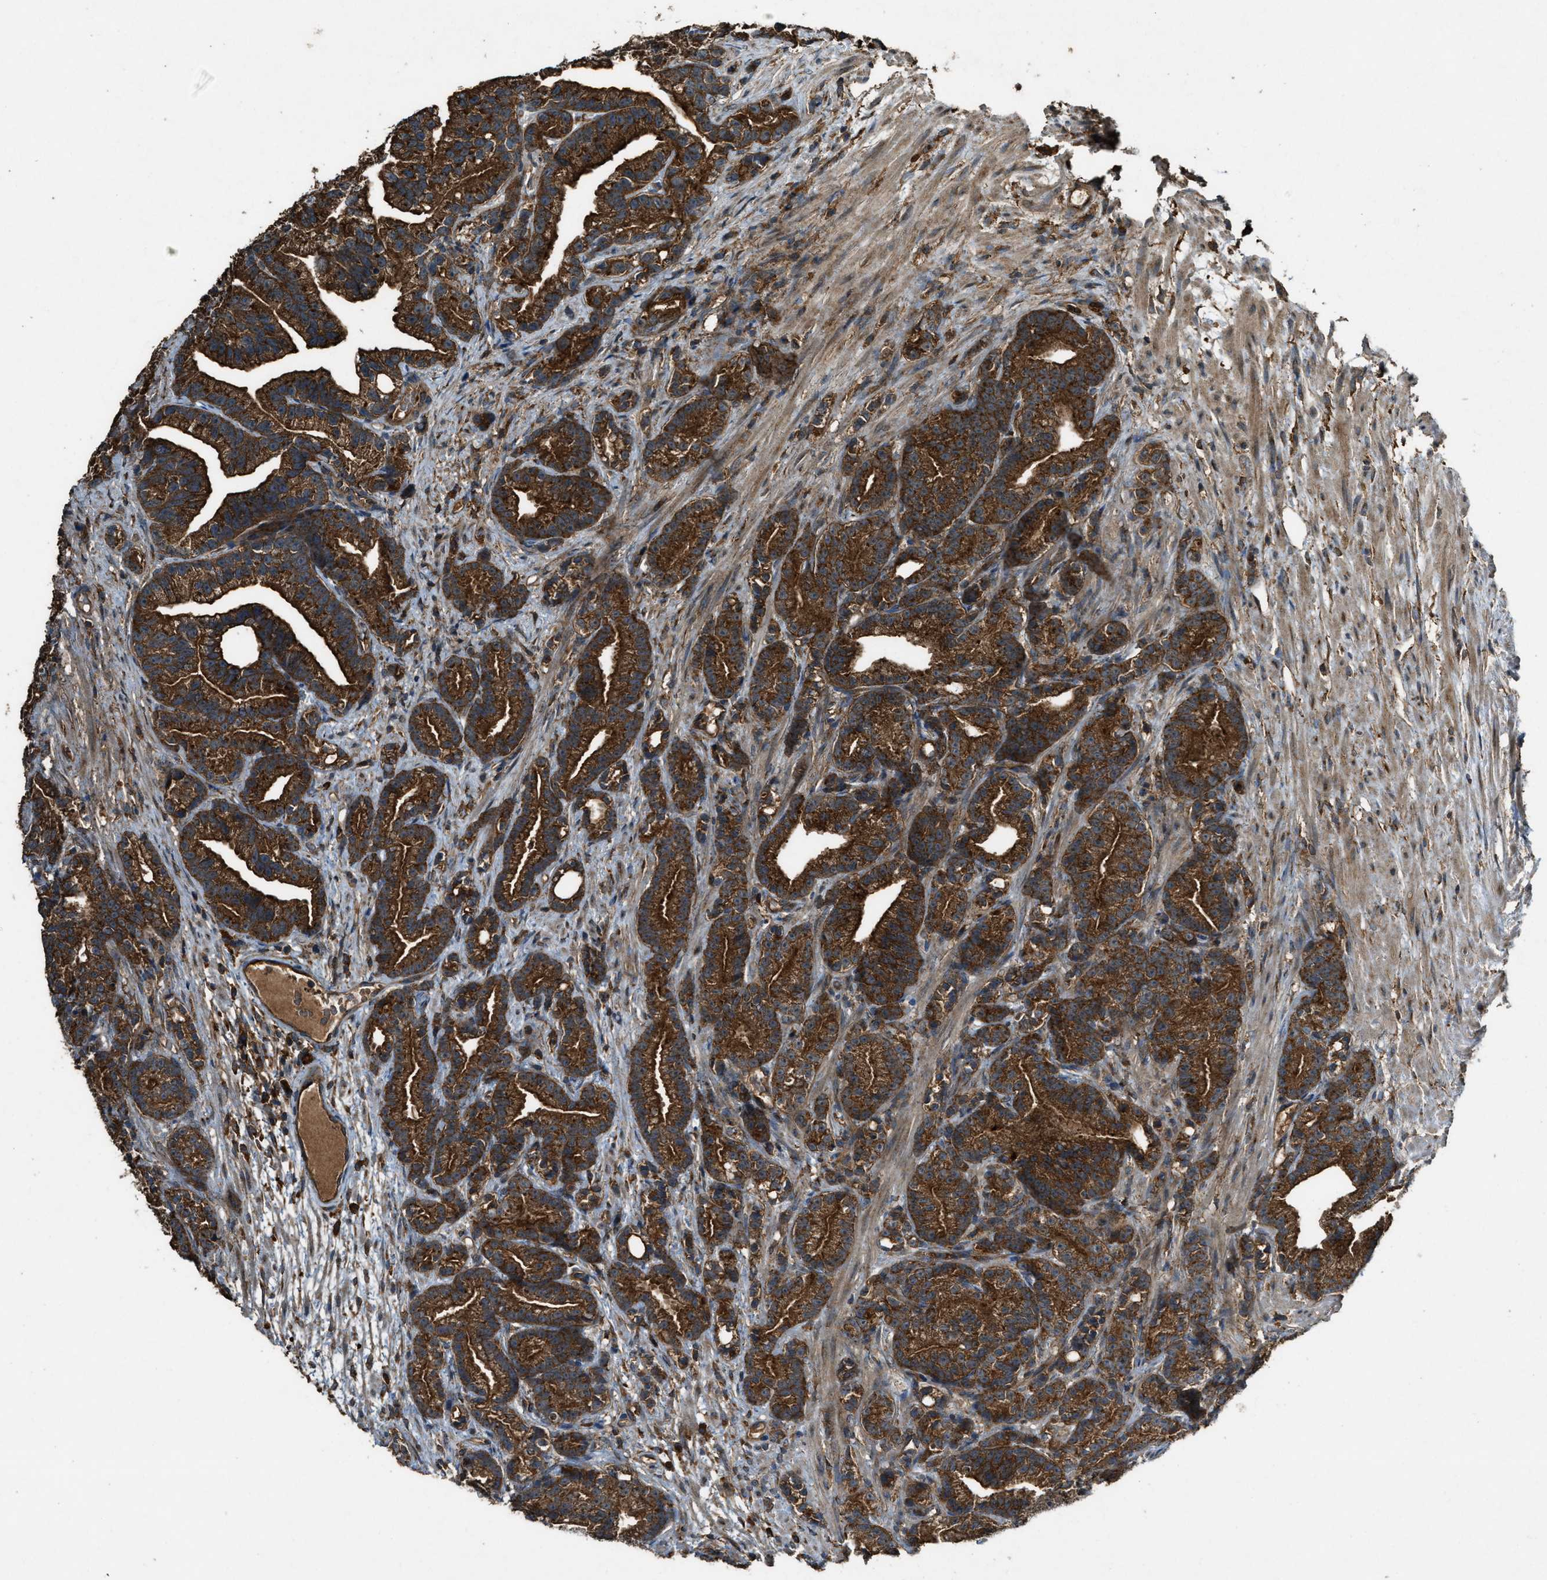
{"staining": {"intensity": "strong", "quantity": ">75%", "location": "cytoplasmic/membranous"}, "tissue": "prostate cancer", "cell_type": "Tumor cells", "image_type": "cancer", "snomed": [{"axis": "morphology", "description": "Adenocarcinoma, Low grade"}, {"axis": "topography", "description": "Prostate"}], "caption": "Prostate cancer (adenocarcinoma (low-grade)) stained with DAB IHC demonstrates high levels of strong cytoplasmic/membranous staining in approximately >75% of tumor cells.", "gene": "MAP3K8", "patient": {"sex": "male", "age": 89}}